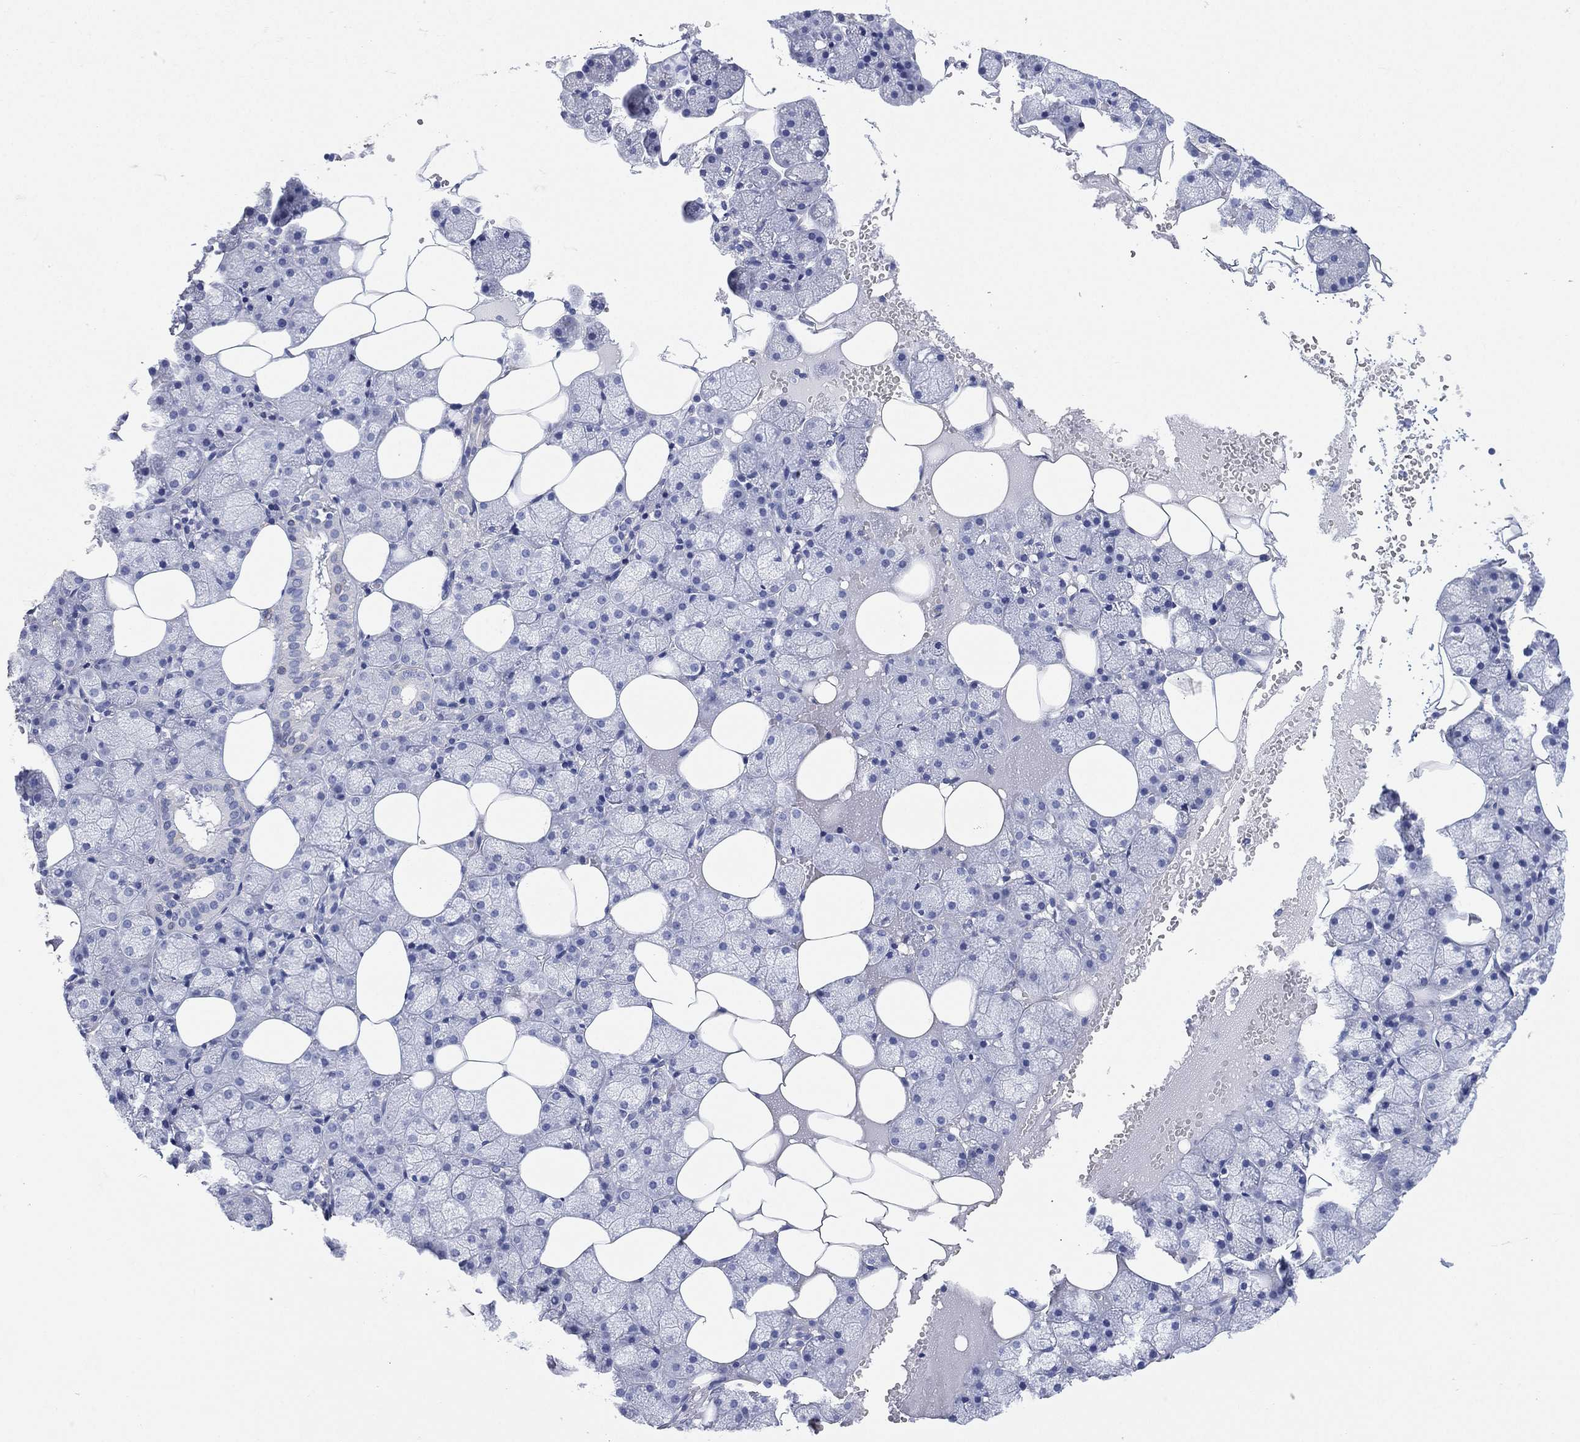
{"staining": {"intensity": "negative", "quantity": "none", "location": "none"}, "tissue": "salivary gland", "cell_type": "Glandular cells", "image_type": "normal", "snomed": [{"axis": "morphology", "description": "Normal tissue, NOS"}, {"axis": "topography", "description": "Salivary gland"}], "caption": "Human salivary gland stained for a protein using immunohistochemistry (IHC) reveals no expression in glandular cells.", "gene": "FMO1", "patient": {"sex": "male", "age": 38}}